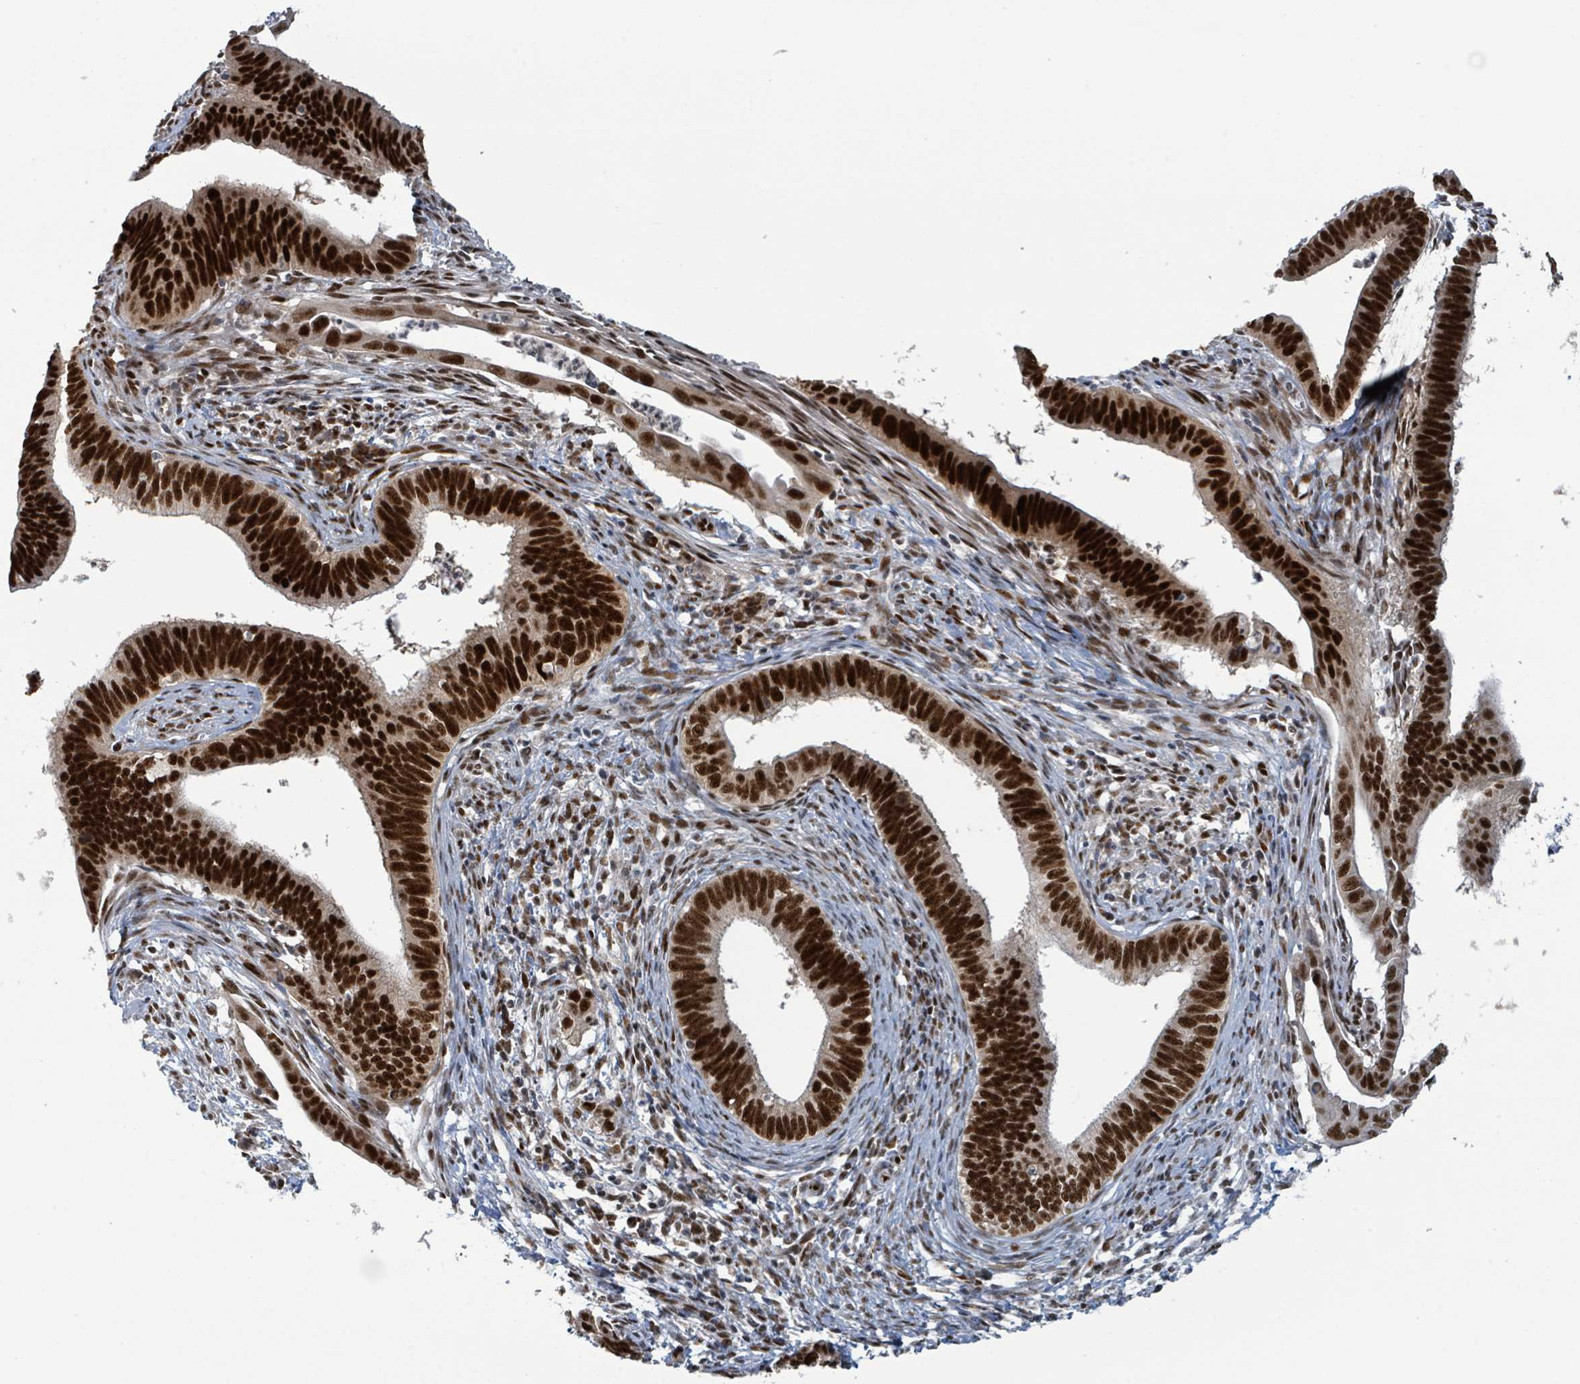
{"staining": {"intensity": "strong", "quantity": ">75%", "location": "nuclear"}, "tissue": "cervical cancer", "cell_type": "Tumor cells", "image_type": "cancer", "snomed": [{"axis": "morphology", "description": "Adenocarcinoma, NOS"}, {"axis": "topography", "description": "Cervix"}], "caption": "Immunohistochemistry micrograph of cervical cancer stained for a protein (brown), which shows high levels of strong nuclear staining in approximately >75% of tumor cells.", "gene": "KLF3", "patient": {"sex": "female", "age": 42}}